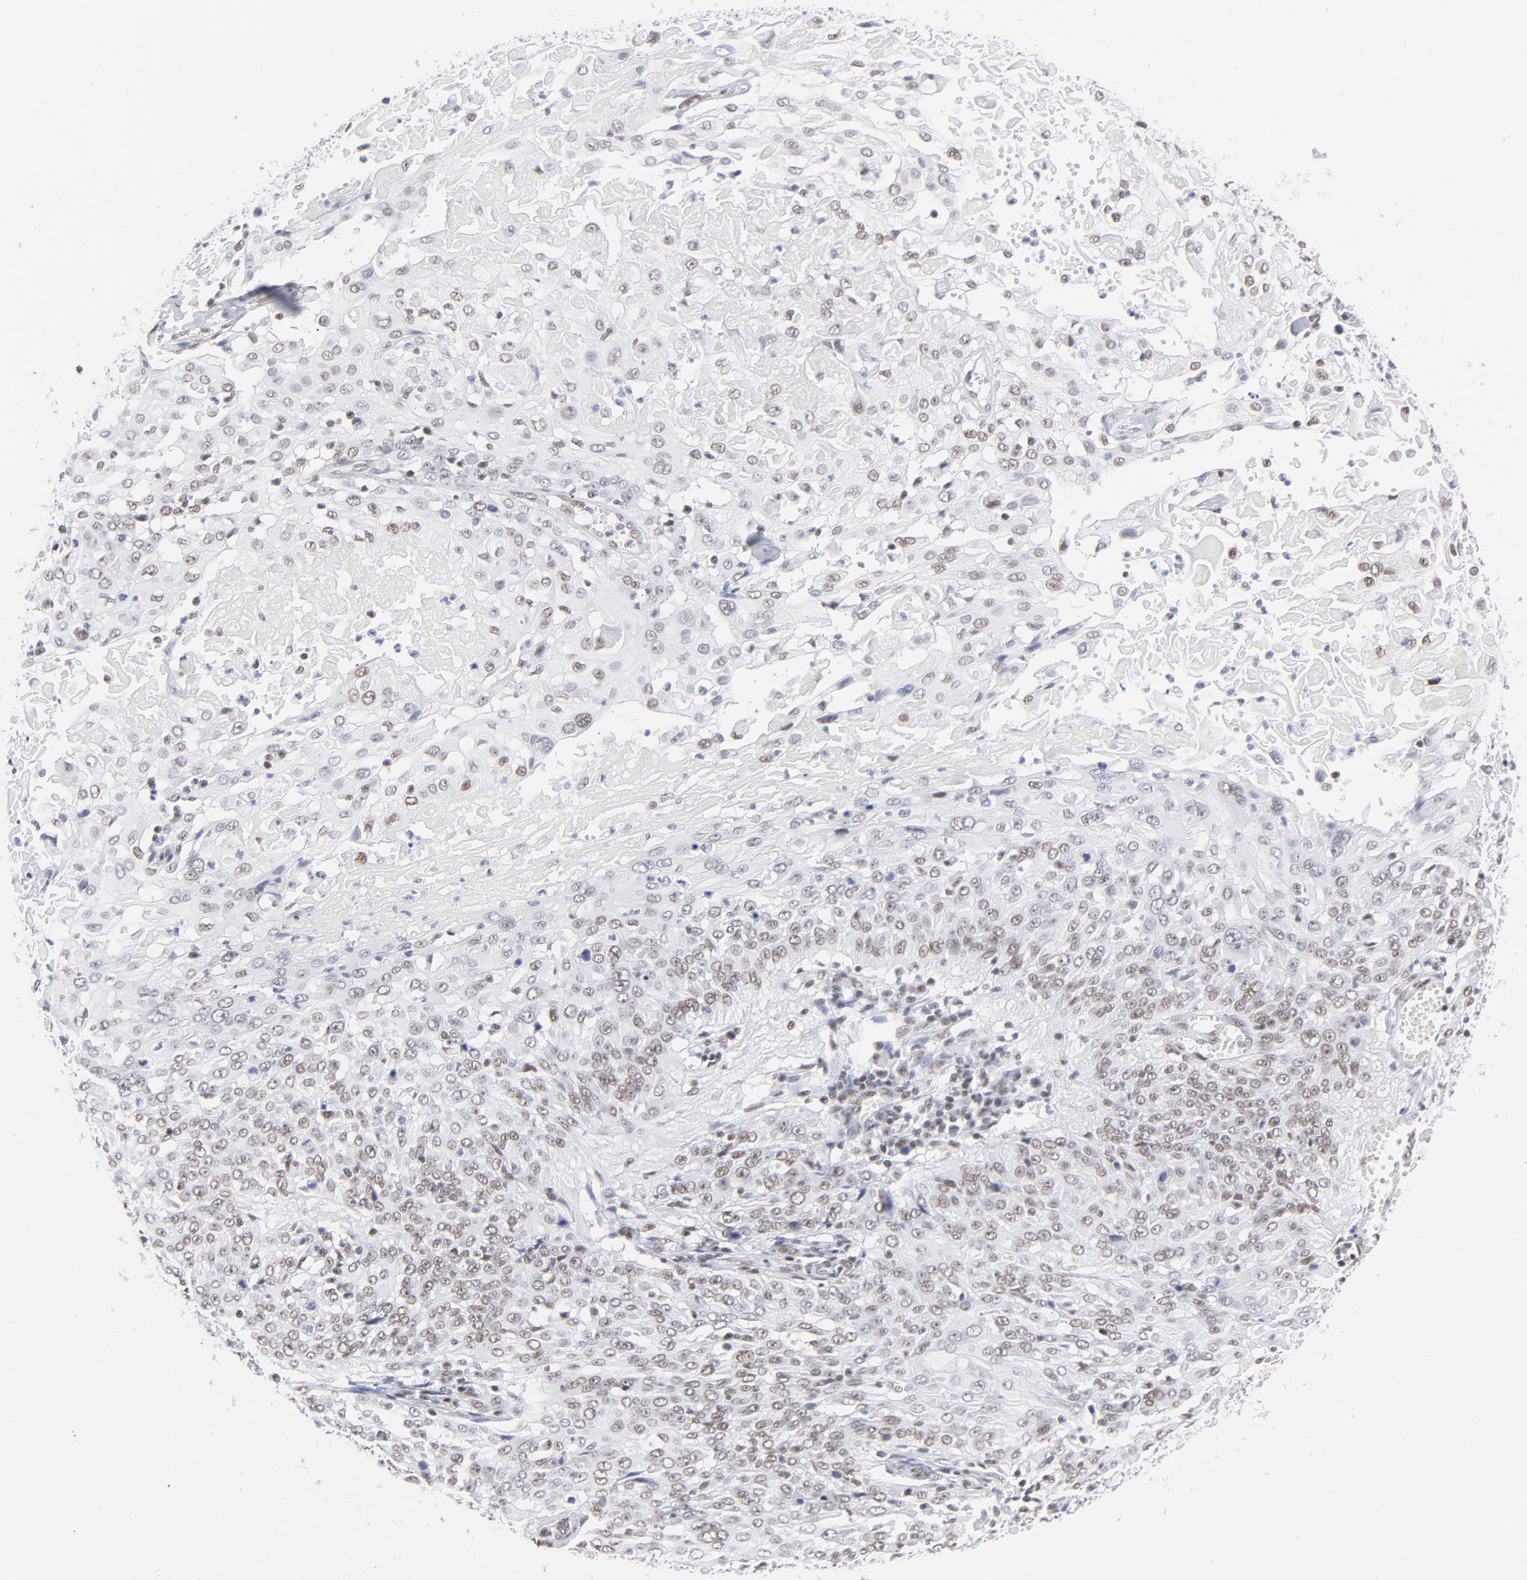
{"staining": {"intensity": "weak", "quantity": "25%-75%", "location": "nuclear"}, "tissue": "cervical cancer", "cell_type": "Tumor cells", "image_type": "cancer", "snomed": [{"axis": "morphology", "description": "Squamous cell carcinoma, NOS"}, {"axis": "topography", "description": "Cervix"}], "caption": "Immunohistochemical staining of human squamous cell carcinoma (cervical) reveals low levels of weak nuclear positivity in about 25%-75% of tumor cells.", "gene": "ATF2", "patient": {"sex": "female", "age": 39}}